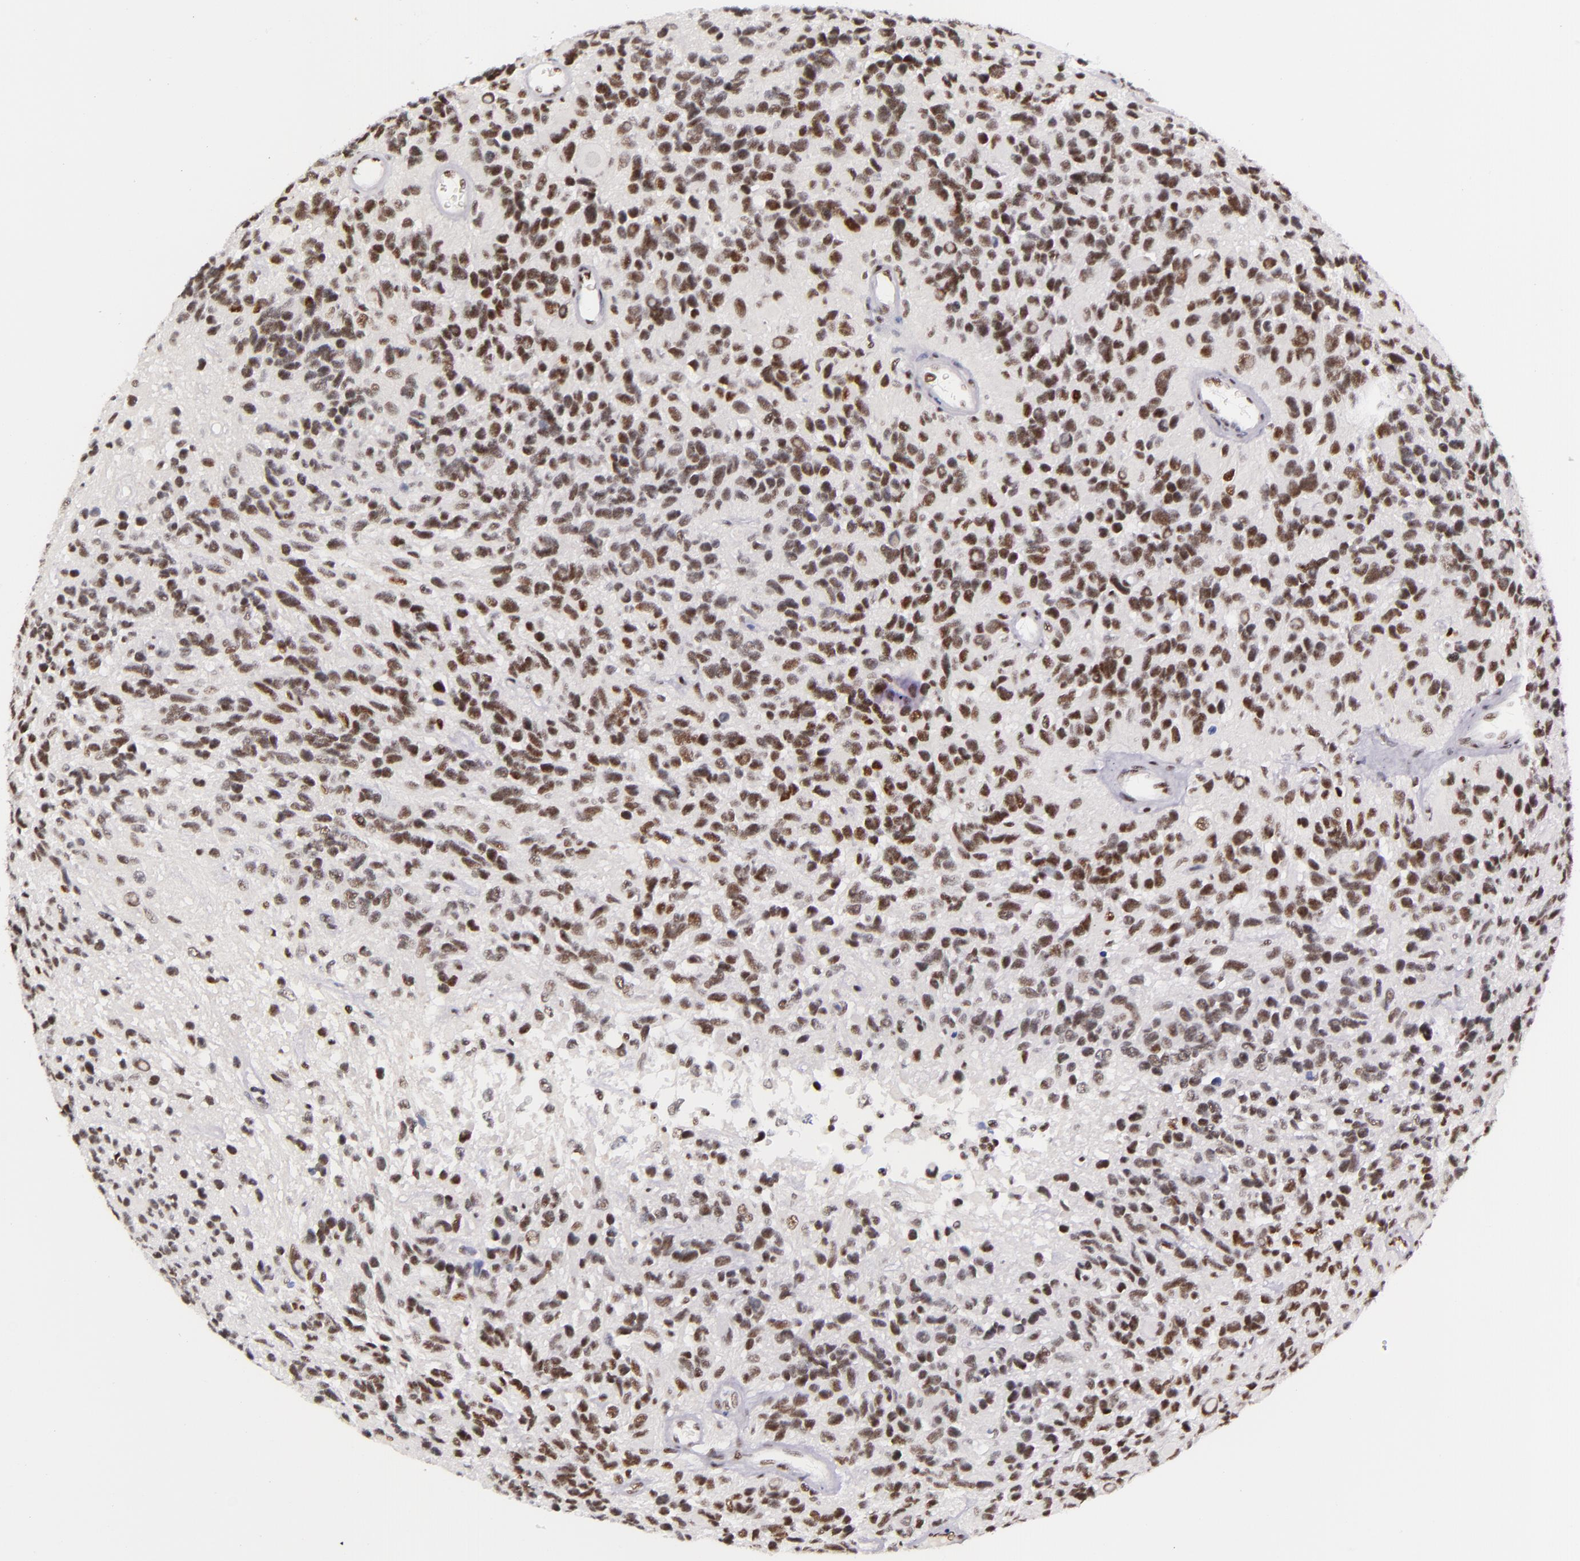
{"staining": {"intensity": "strong", "quantity": ">75%", "location": "nuclear"}, "tissue": "glioma", "cell_type": "Tumor cells", "image_type": "cancer", "snomed": [{"axis": "morphology", "description": "Glioma, malignant, High grade"}, {"axis": "topography", "description": "Brain"}], "caption": "Immunohistochemical staining of human malignant glioma (high-grade) demonstrates high levels of strong nuclear protein expression in approximately >75% of tumor cells. Using DAB (3,3'-diaminobenzidine) (brown) and hematoxylin (blue) stains, captured at high magnification using brightfield microscopy.", "gene": "GPKOW", "patient": {"sex": "male", "age": 77}}